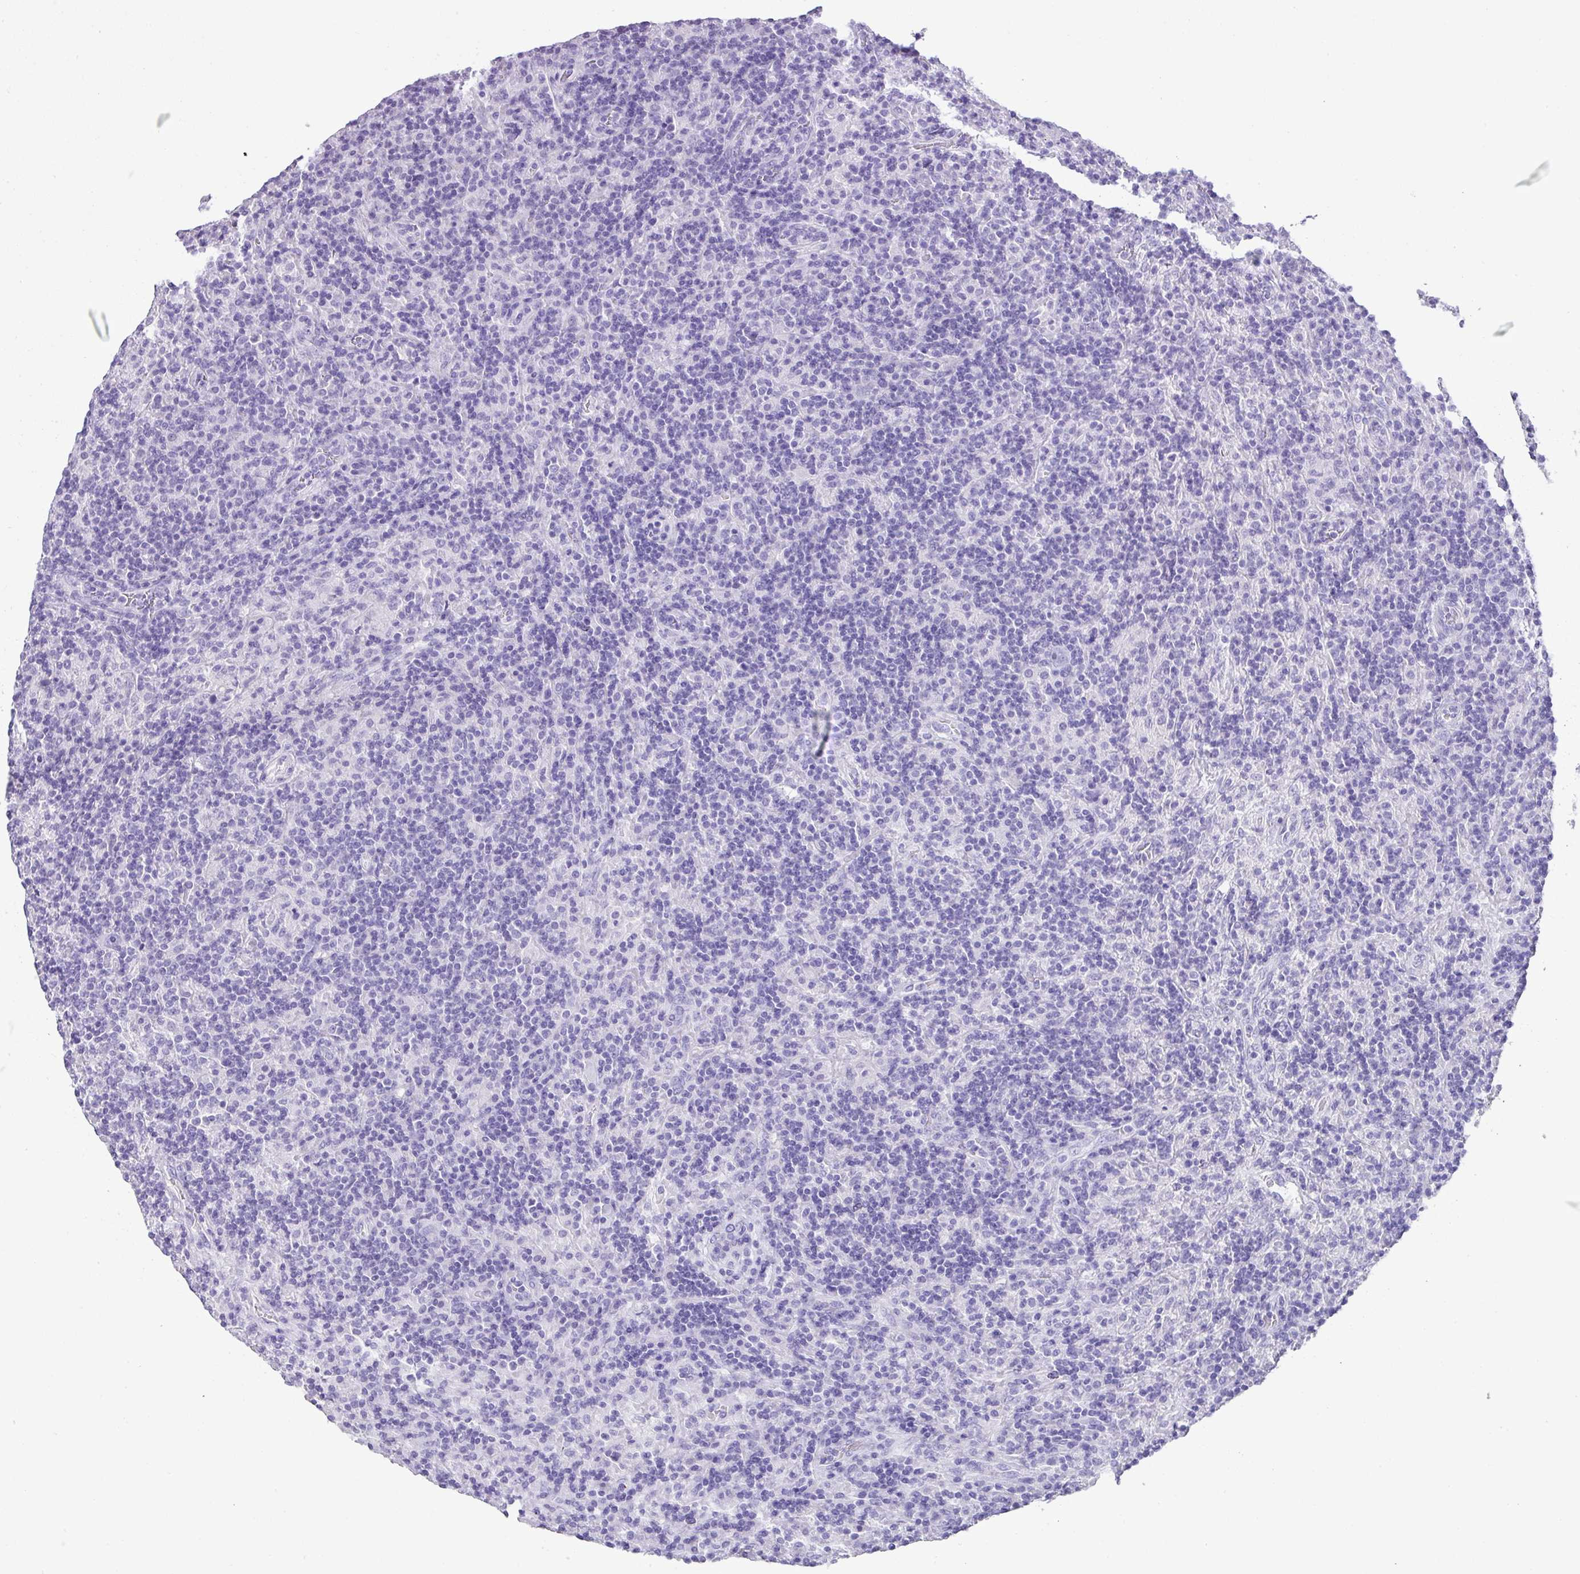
{"staining": {"intensity": "negative", "quantity": "none", "location": "none"}, "tissue": "lymphoma", "cell_type": "Tumor cells", "image_type": "cancer", "snomed": [{"axis": "morphology", "description": "Hodgkin's disease, NOS"}, {"axis": "topography", "description": "Lymph node"}], "caption": "High magnification brightfield microscopy of lymphoma stained with DAB (3,3'-diaminobenzidine) (brown) and counterstained with hematoxylin (blue): tumor cells show no significant expression.", "gene": "TNP1", "patient": {"sex": "male", "age": 70}}